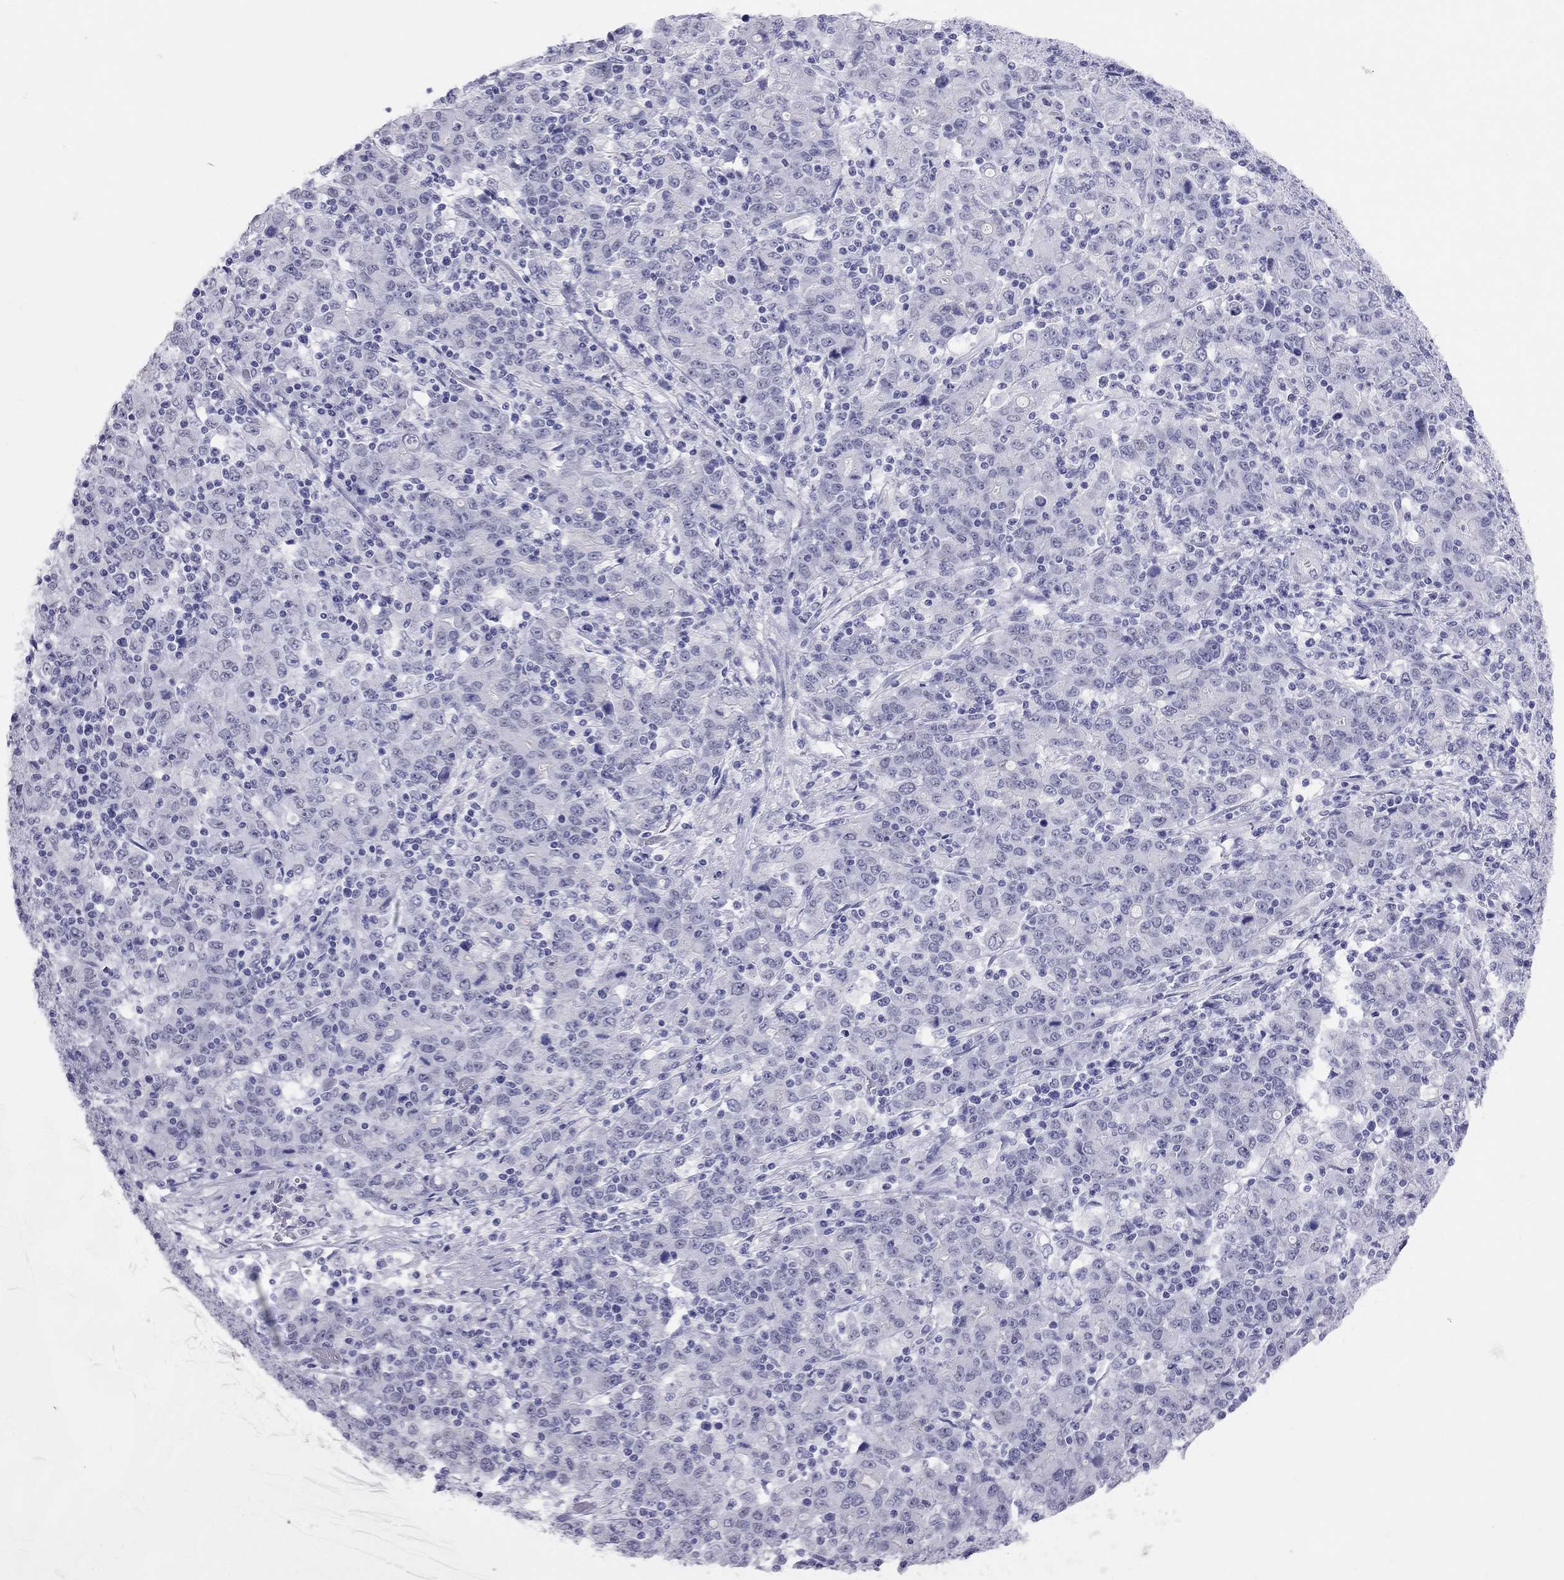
{"staining": {"intensity": "negative", "quantity": "none", "location": "none"}, "tissue": "stomach cancer", "cell_type": "Tumor cells", "image_type": "cancer", "snomed": [{"axis": "morphology", "description": "Adenocarcinoma, NOS"}, {"axis": "topography", "description": "Stomach, upper"}], "caption": "Stomach adenocarcinoma was stained to show a protein in brown. There is no significant staining in tumor cells.", "gene": "JHY", "patient": {"sex": "male", "age": 69}}